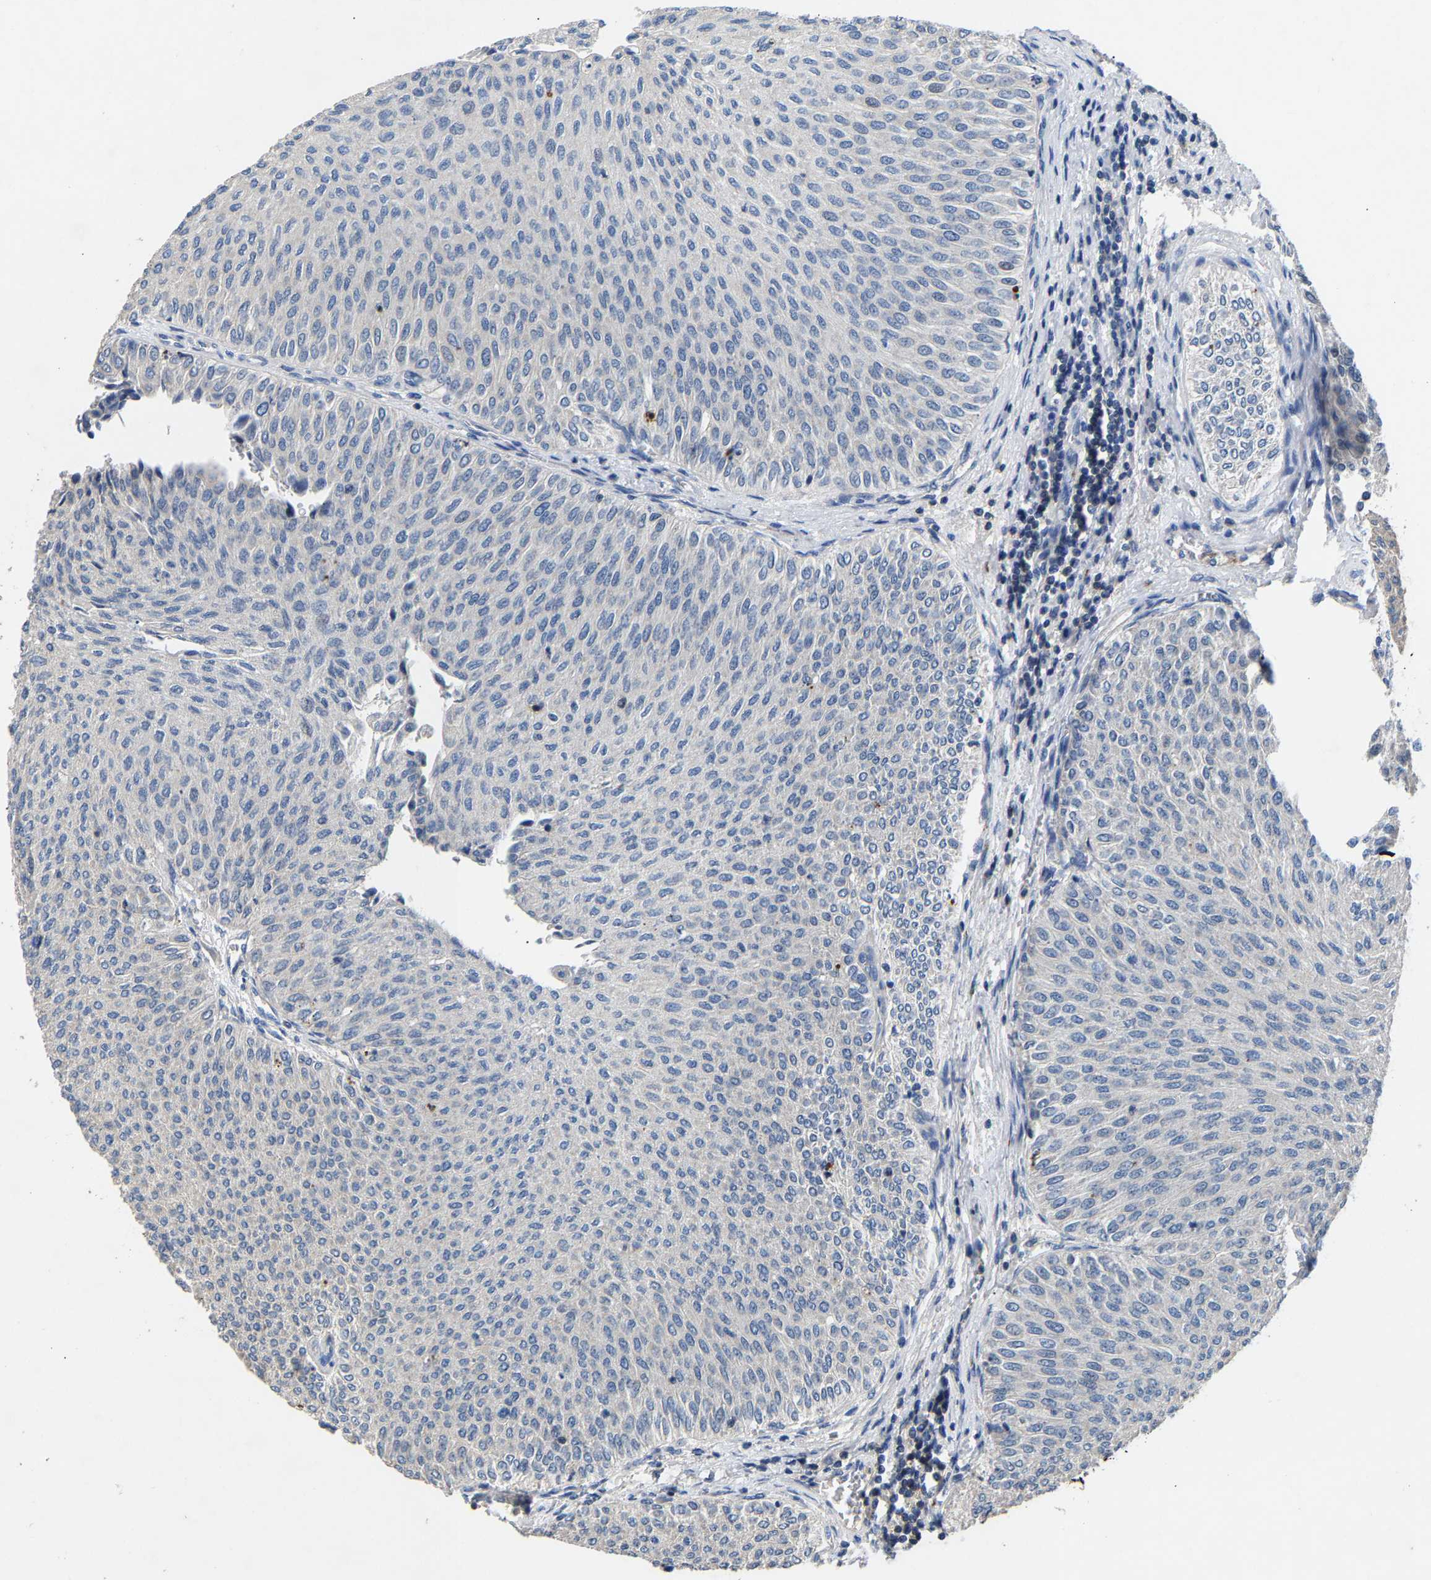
{"staining": {"intensity": "negative", "quantity": "none", "location": "none"}, "tissue": "urothelial cancer", "cell_type": "Tumor cells", "image_type": "cancer", "snomed": [{"axis": "morphology", "description": "Urothelial carcinoma, Low grade"}, {"axis": "topography", "description": "Urinary bladder"}], "caption": "Immunohistochemistry (IHC) micrograph of human urothelial carcinoma (low-grade) stained for a protein (brown), which demonstrates no staining in tumor cells. (Brightfield microscopy of DAB immunohistochemistry at high magnification).", "gene": "CCDC171", "patient": {"sex": "male", "age": 78}}